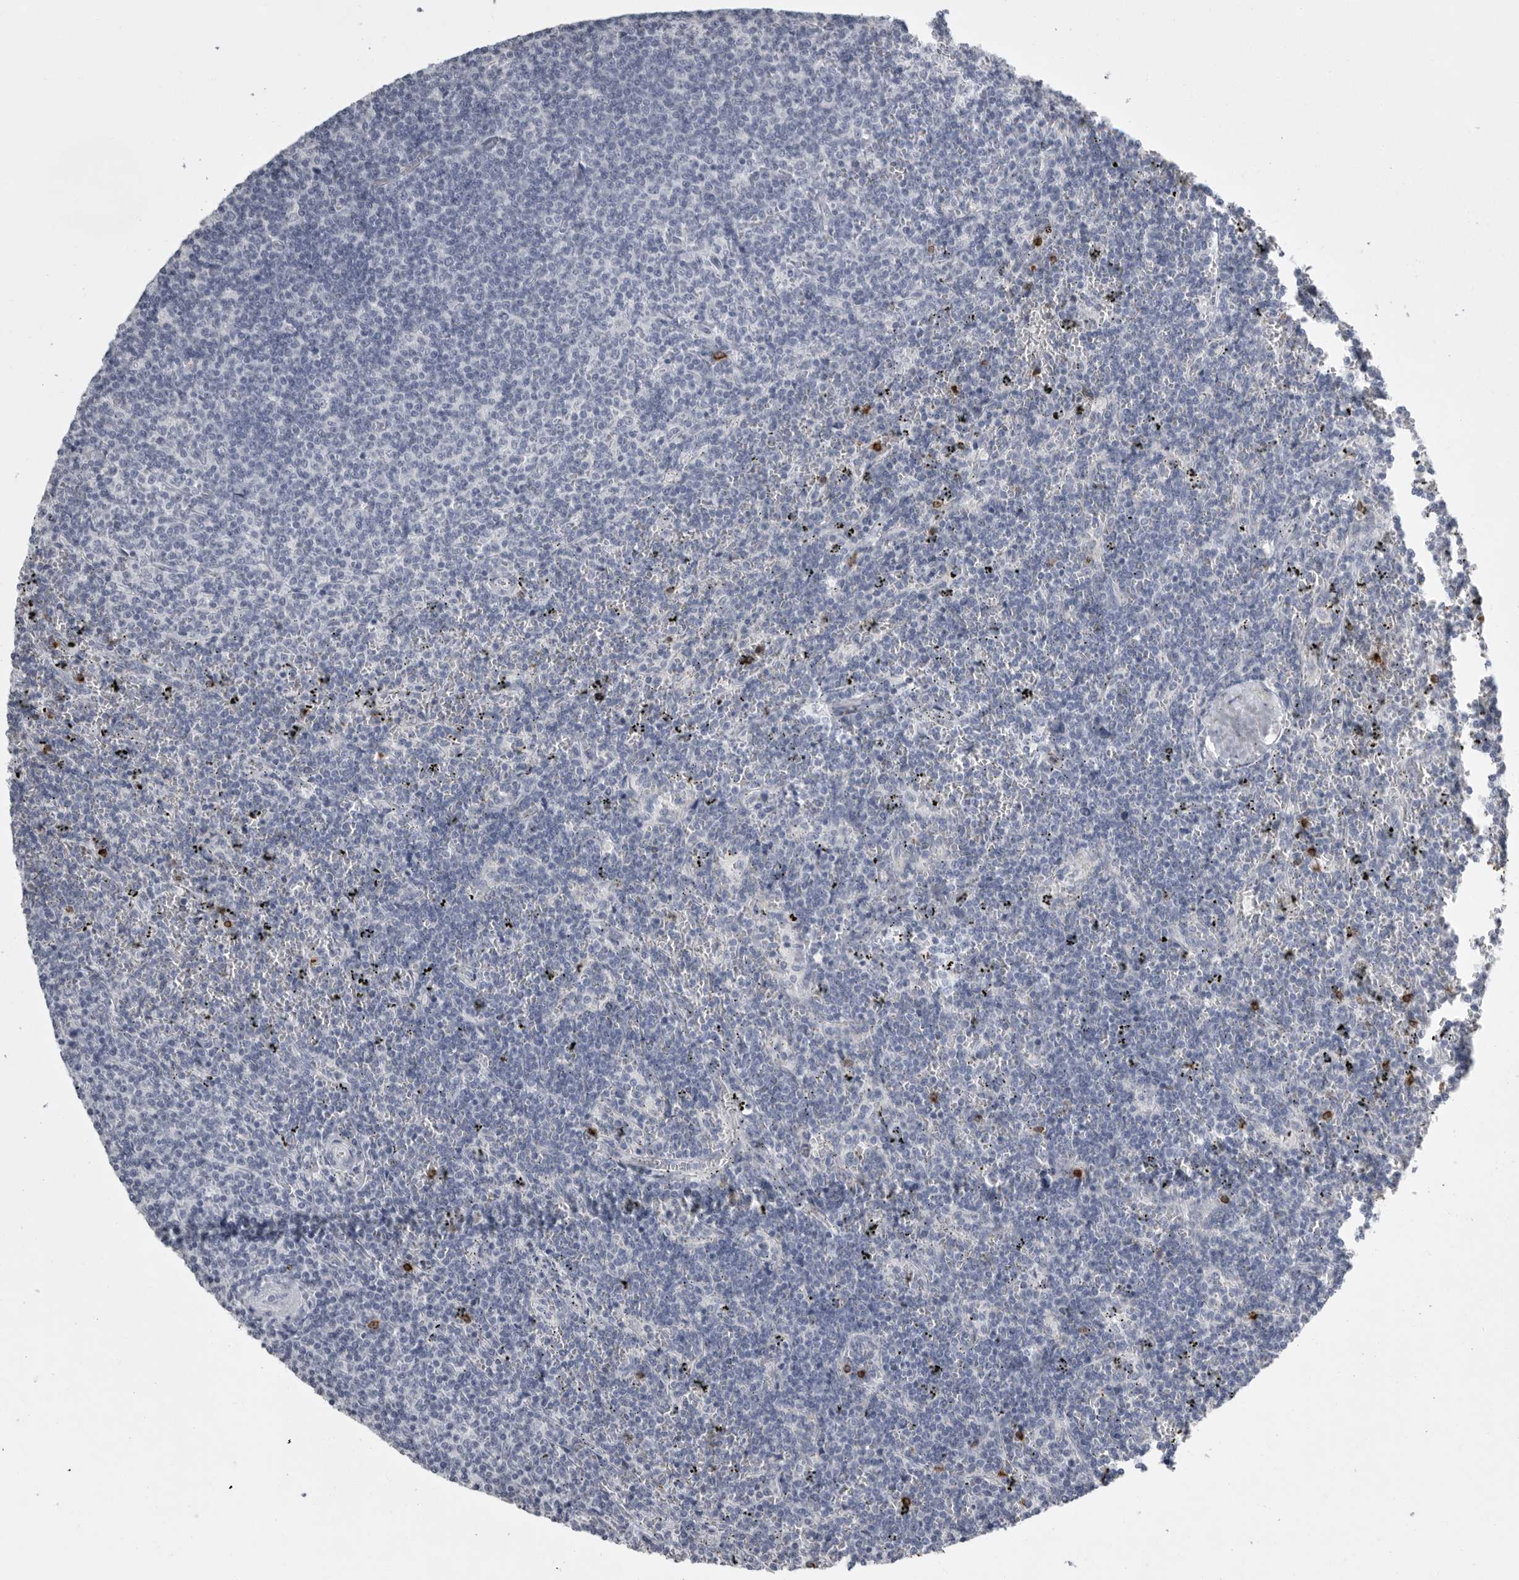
{"staining": {"intensity": "negative", "quantity": "none", "location": "none"}, "tissue": "lymphoma", "cell_type": "Tumor cells", "image_type": "cancer", "snomed": [{"axis": "morphology", "description": "Malignant lymphoma, non-Hodgkin's type, Low grade"}, {"axis": "topography", "description": "Spleen"}], "caption": "The photomicrograph shows no significant positivity in tumor cells of low-grade malignant lymphoma, non-Hodgkin's type.", "gene": "GNLY", "patient": {"sex": "female", "age": 50}}